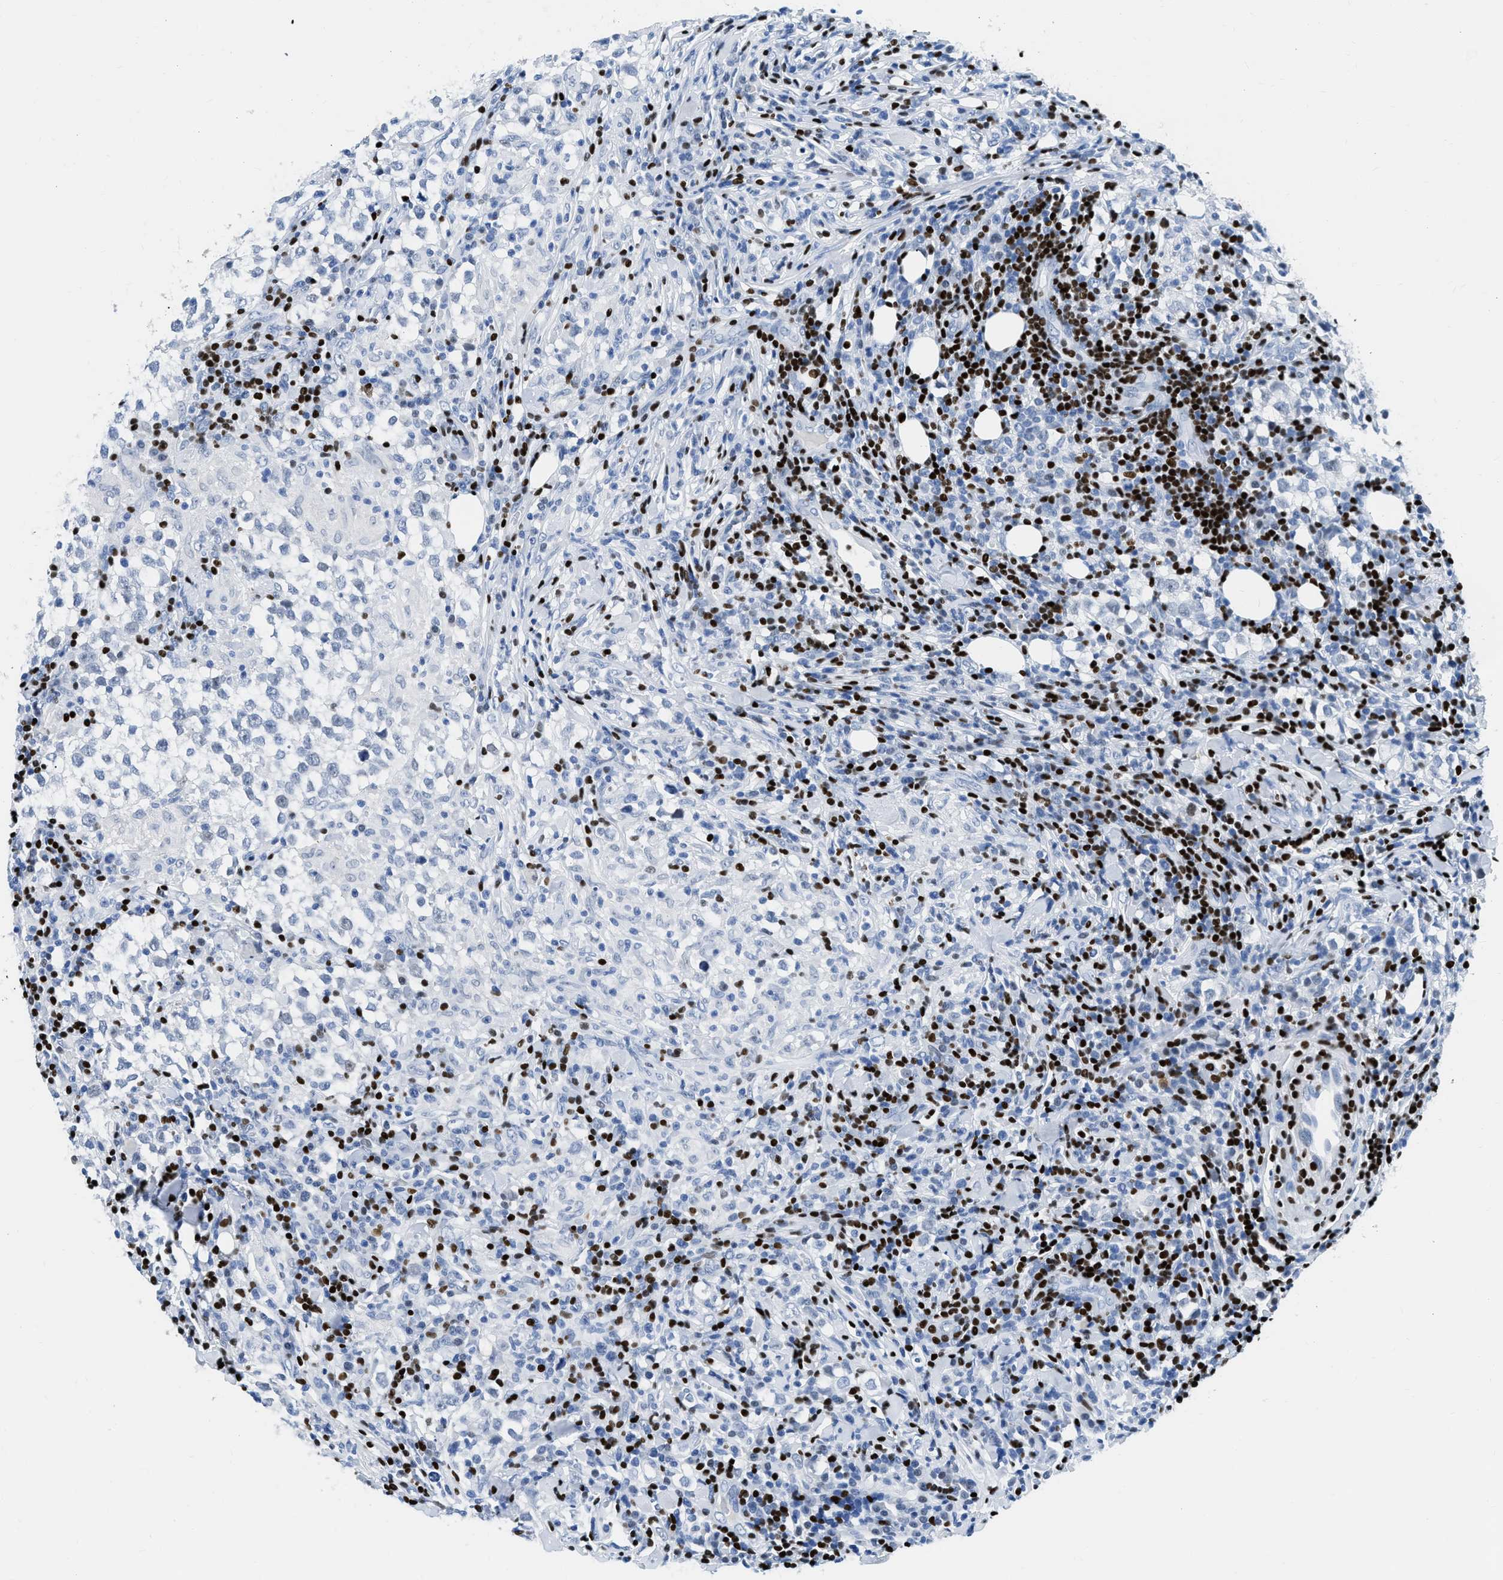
{"staining": {"intensity": "negative", "quantity": "none", "location": "none"}, "tissue": "testis cancer", "cell_type": "Tumor cells", "image_type": "cancer", "snomed": [{"axis": "morphology", "description": "Seminoma, NOS"}, {"axis": "morphology", "description": "Carcinoma, Embryonal, NOS"}, {"axis": "topography", "description": "Testis"}], "caption": "A histopathology image of testis cancer (seminoma) stained for a protein displays no brown staining in tumor cells.", "gene": "TCF7", "patient": {"sex": "male", "age": 36}}